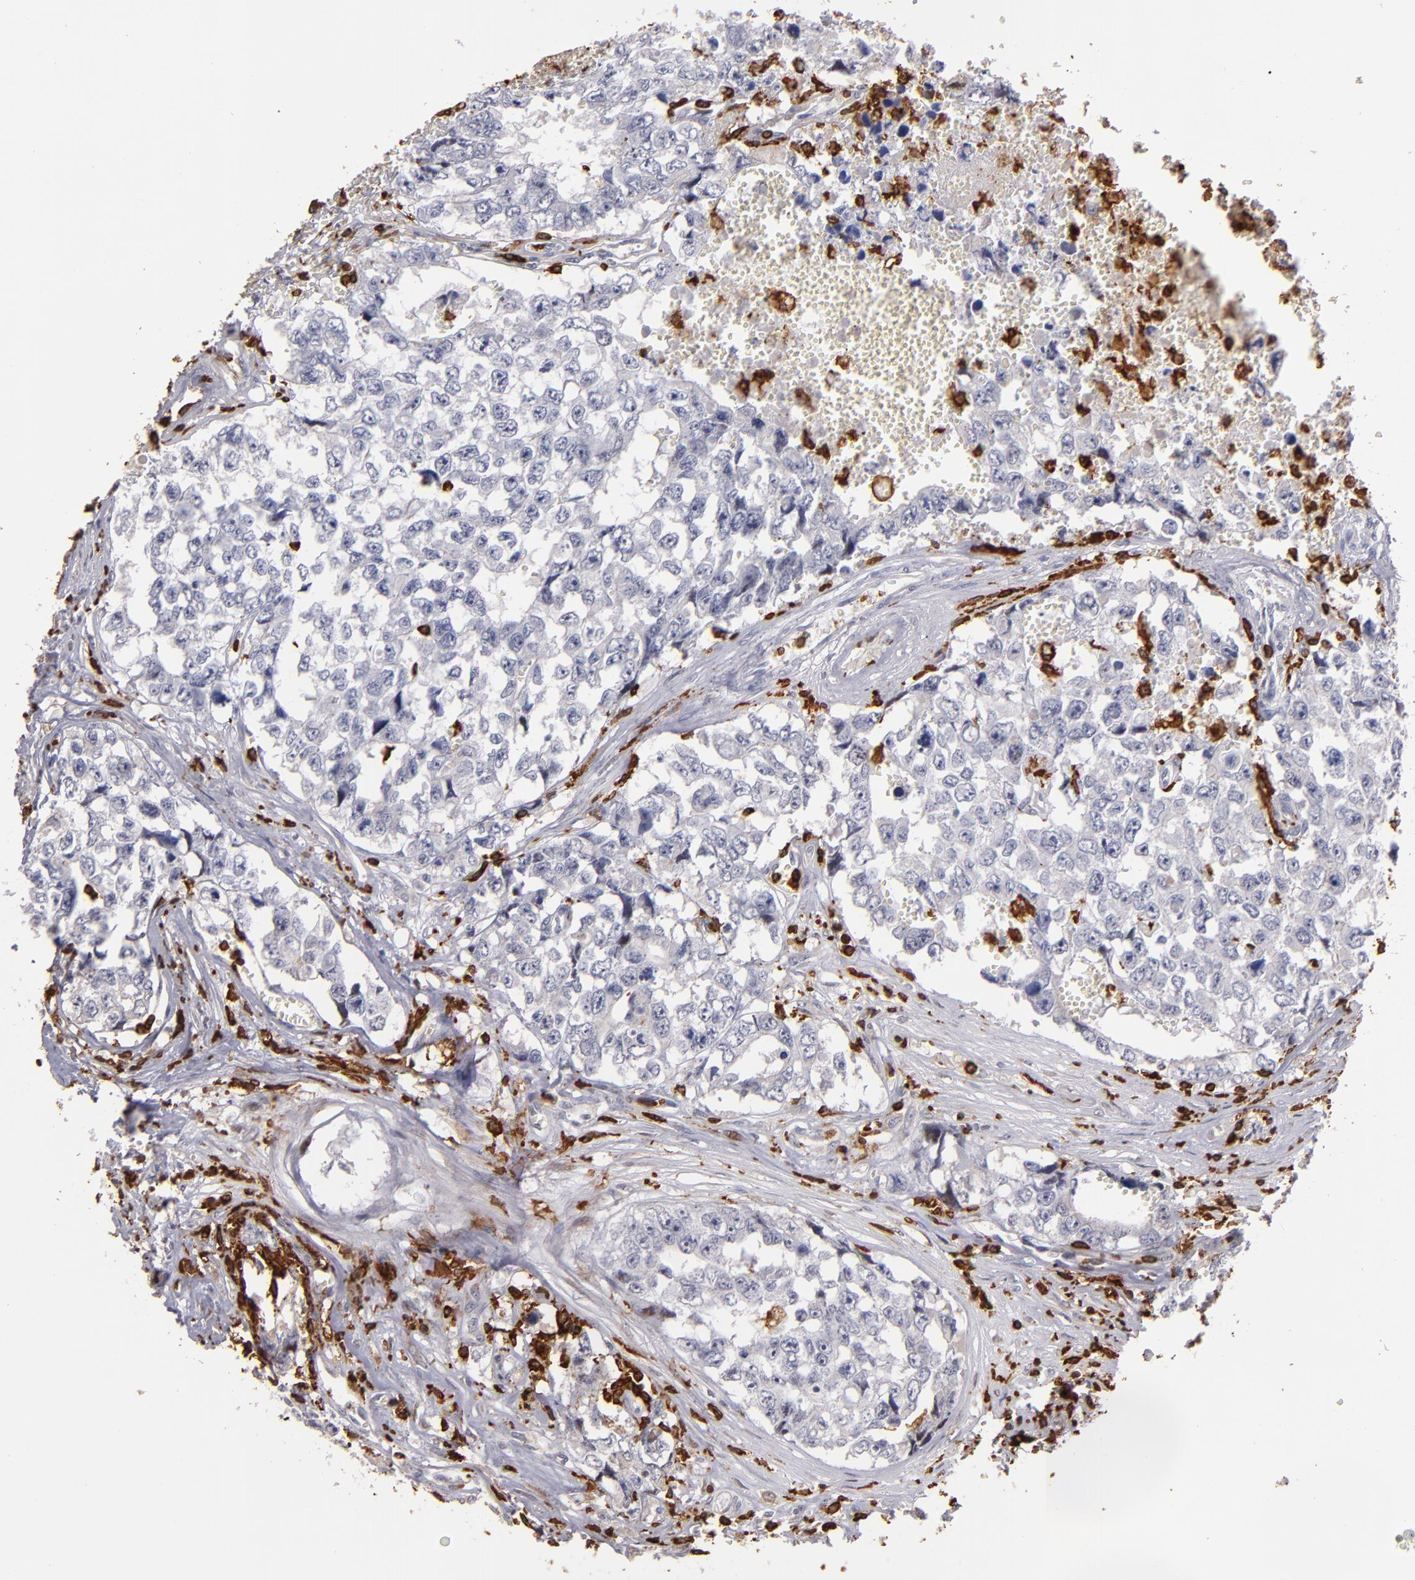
{"staining": {"intensity": "negative", "quantity": "none", "location": "none"}, "tissue": "testis cancer", "cell_type": "Tumor cells", "image_type": "cancer", "snomed": [{"axis": "morphology", "description": "Carcinoma, Embryonal, NOS"}, {"axis": "topography", "description": "Testis"}], "caption": "An image of embryonal carcinoma (testis) stained for a protein reveals no brown staining in tumor cells.", "gene": "WAS", "patient": {"sex": "male", "age": 31}}